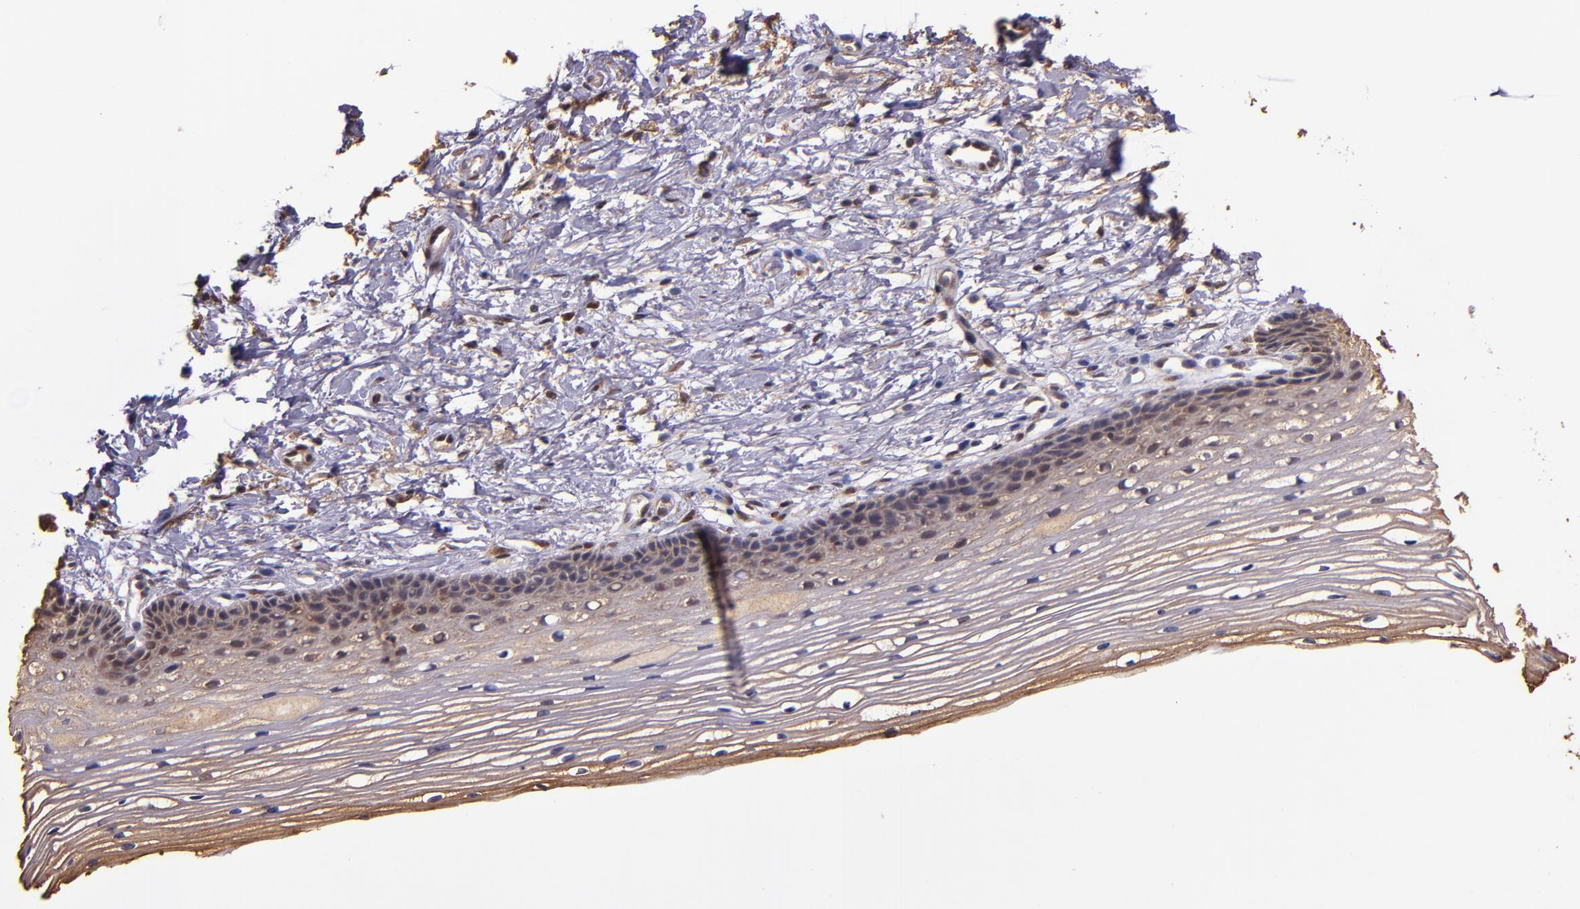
{"staining": {"intensity": "weak", "quantity": "25%-75%", "location": "cytoplasmic/membranous,nuclear"}, "tissue": "cervix", "cell_type": "Glandular cells", "image_type": "normal", "snomed": [{"axis": "morphology", "description": "Normal tissue, NOS"}, {"axis": "topography", "description": "Cervix"}], "caption": "Immunohistochemical staining of normal cervix demonstrates low levels of weak cytoplasmic/membranous,nuclear positivity in approximately 25%-75% of glandular cells. (DAB IHC with brightfield microscopy, high magnification).", "gene": "STAT6", "patient": {"sex": "female", "age": 77}}